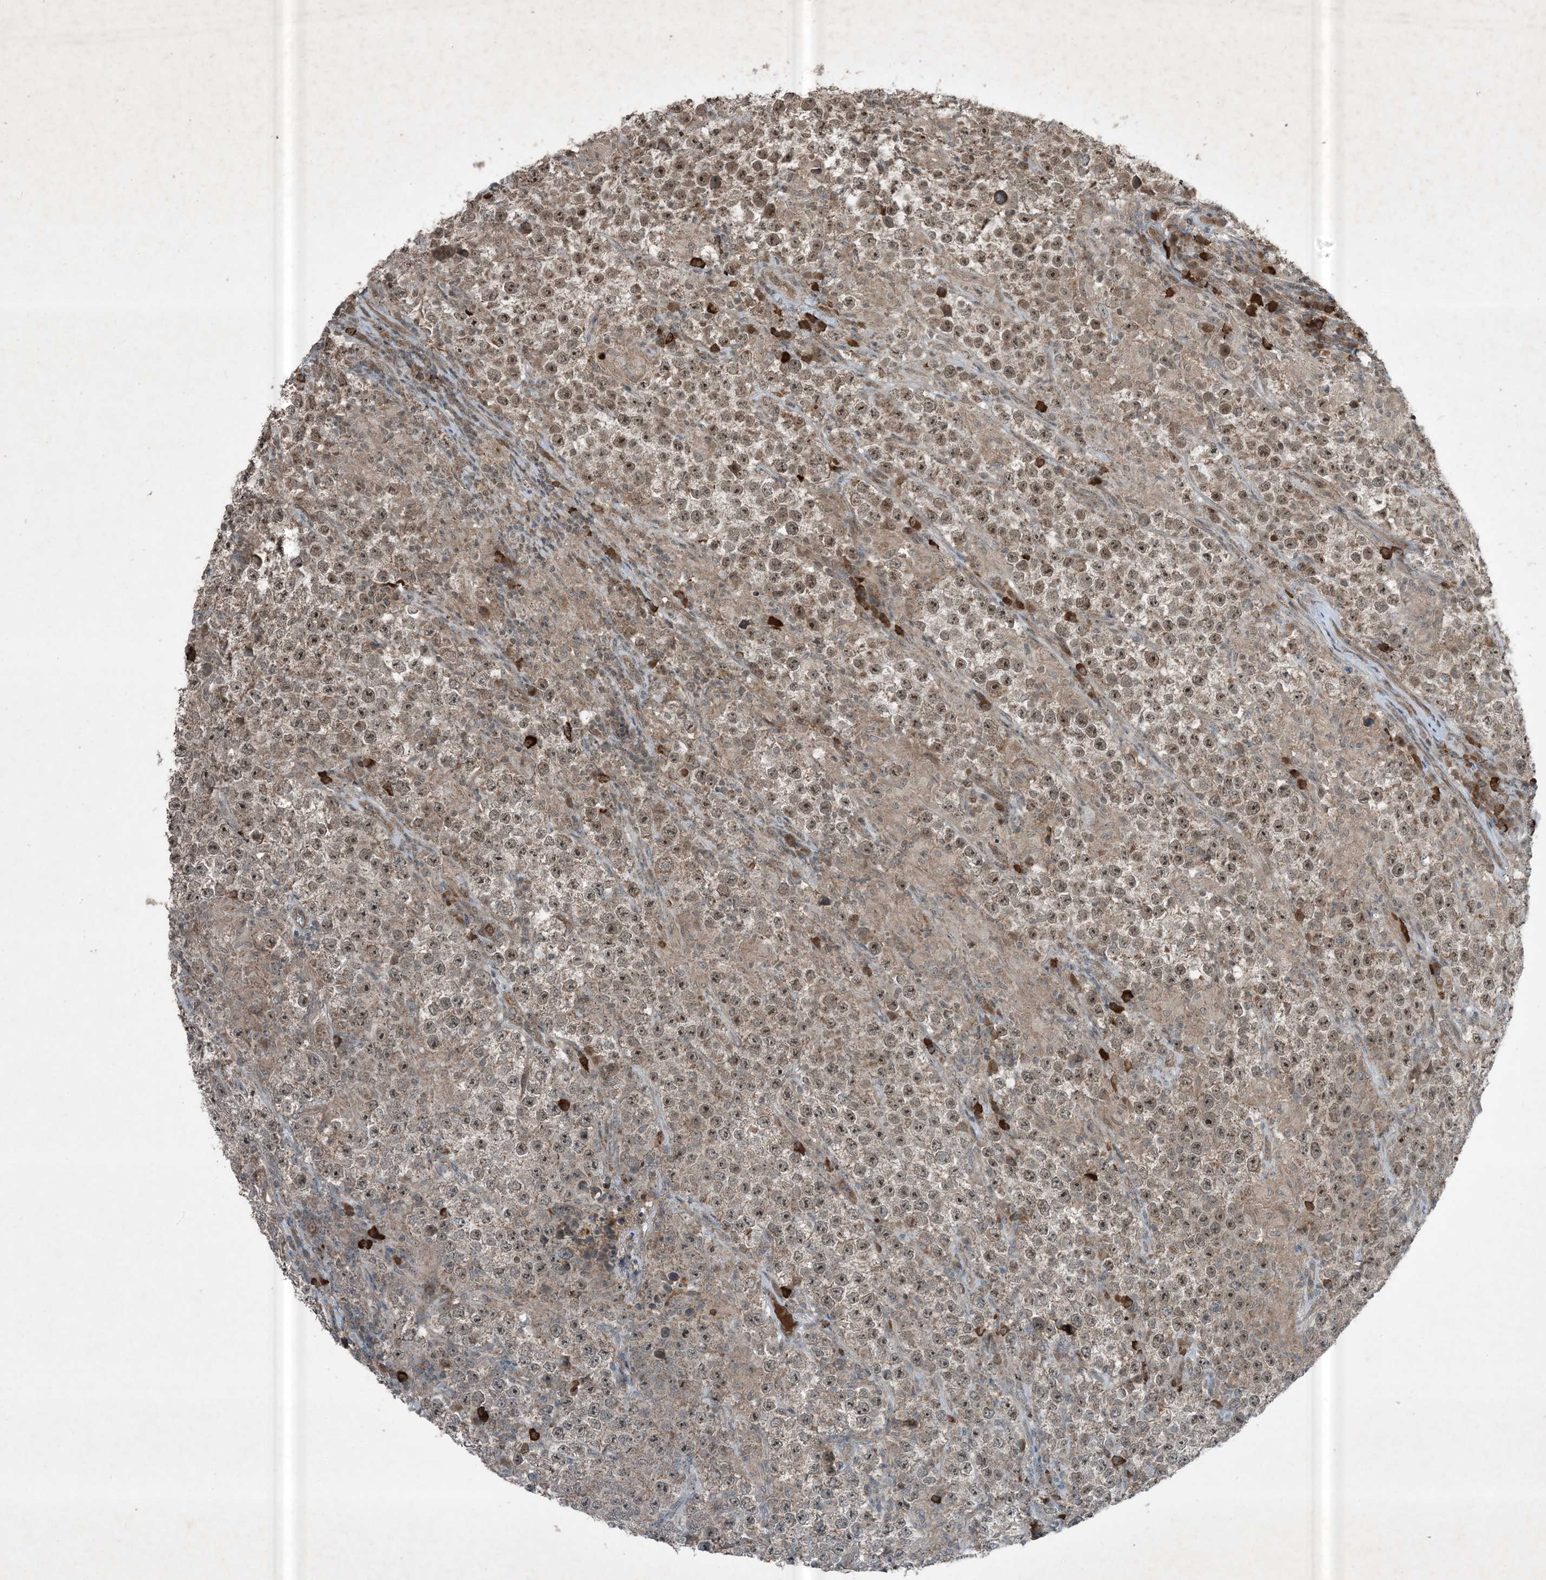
{"staining": {"intensity": "weak", "quantity": ">75%", "location": "cytoplasmic/membranous,nuclear"}, "tissue": "testis cancer", "cell_type": "Tumor cells", "image_type": "cancer", "snomed": [{"axis": "morphology", "description": "Normal tissue, NOS"}, {"axis": "morphology", "description": "Urothelial carcinoma, High grade"}, {"axis": "morphology", "description": "Seminoma, NOS"}, {"axis": "morphology", "description": "Carcinoma, Embryonal, NOS"}, {"axis": "topography", "description": "Urinary bladder"}, {"axis": "topography", "description": "Testis"}], "caption": "A histopathology image of testis cancer (seminoma) stained for a protein displays weak cytoplasmic/membranous and nuclear brown staining in tumor cells. (DAB IHC with brightfield microscopy, high magnification).", "gene": "MDN1", "patient": {"sex": "male", "age": 41}}